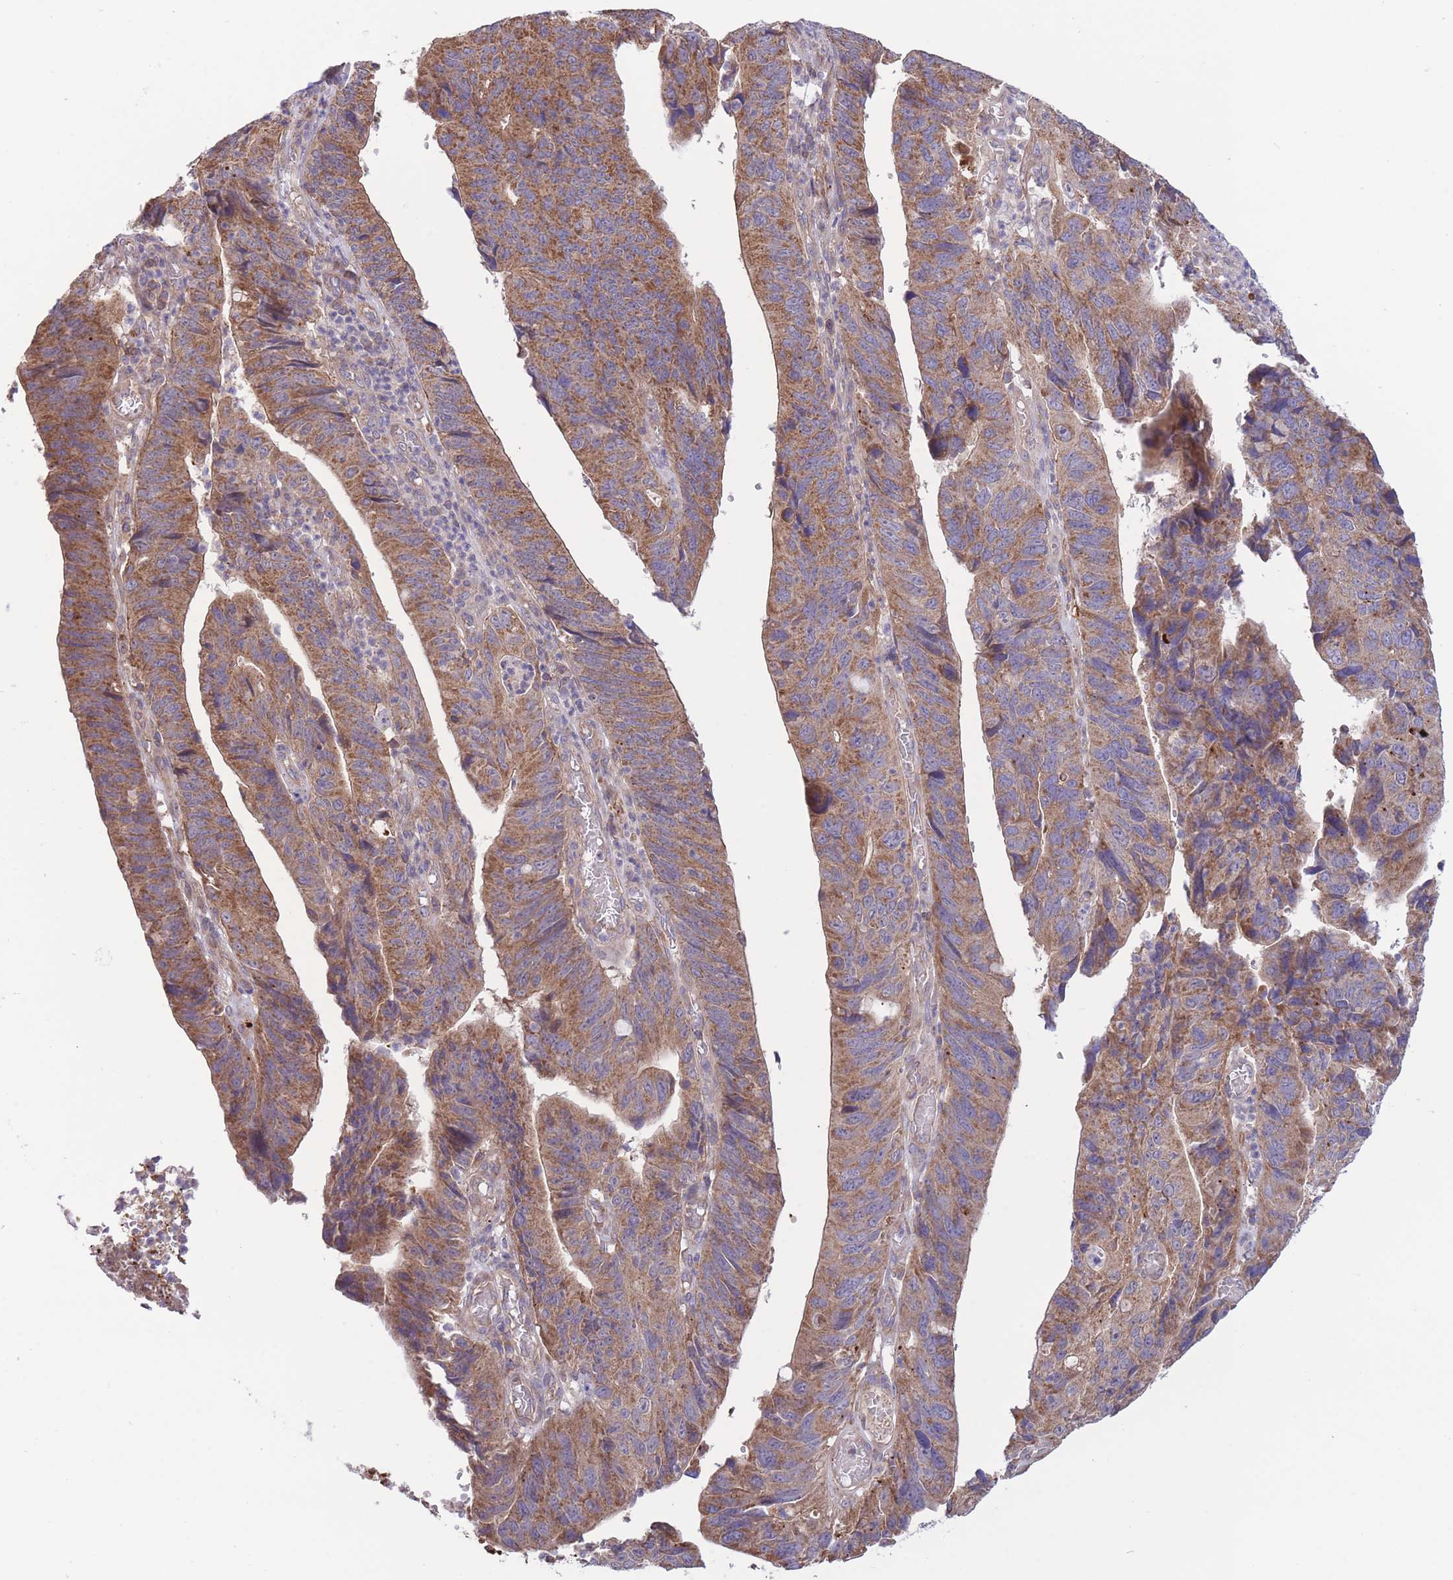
{"staining": {"intensity": "moderate", "quantity": ">75%", "location": "cytoplasmic/membranous"}, "tissue": "stomach cancer", "cell_type": "Tumor cells", "image_type": "cancer", "snomed": [{"axis": "morphology", "description": "Adenocarcinoma, NOS"}, {"axis": "topography", "description": "Stomach"}], "caption": "Stomach adenocarcinoma stained for a protein (brown) exhibits moderate cytoplasmic/membranous positive expression in about >75% of tumor cells.", "gene": "ATP13A2", "patient": {"sex": "male", "age": 59}}